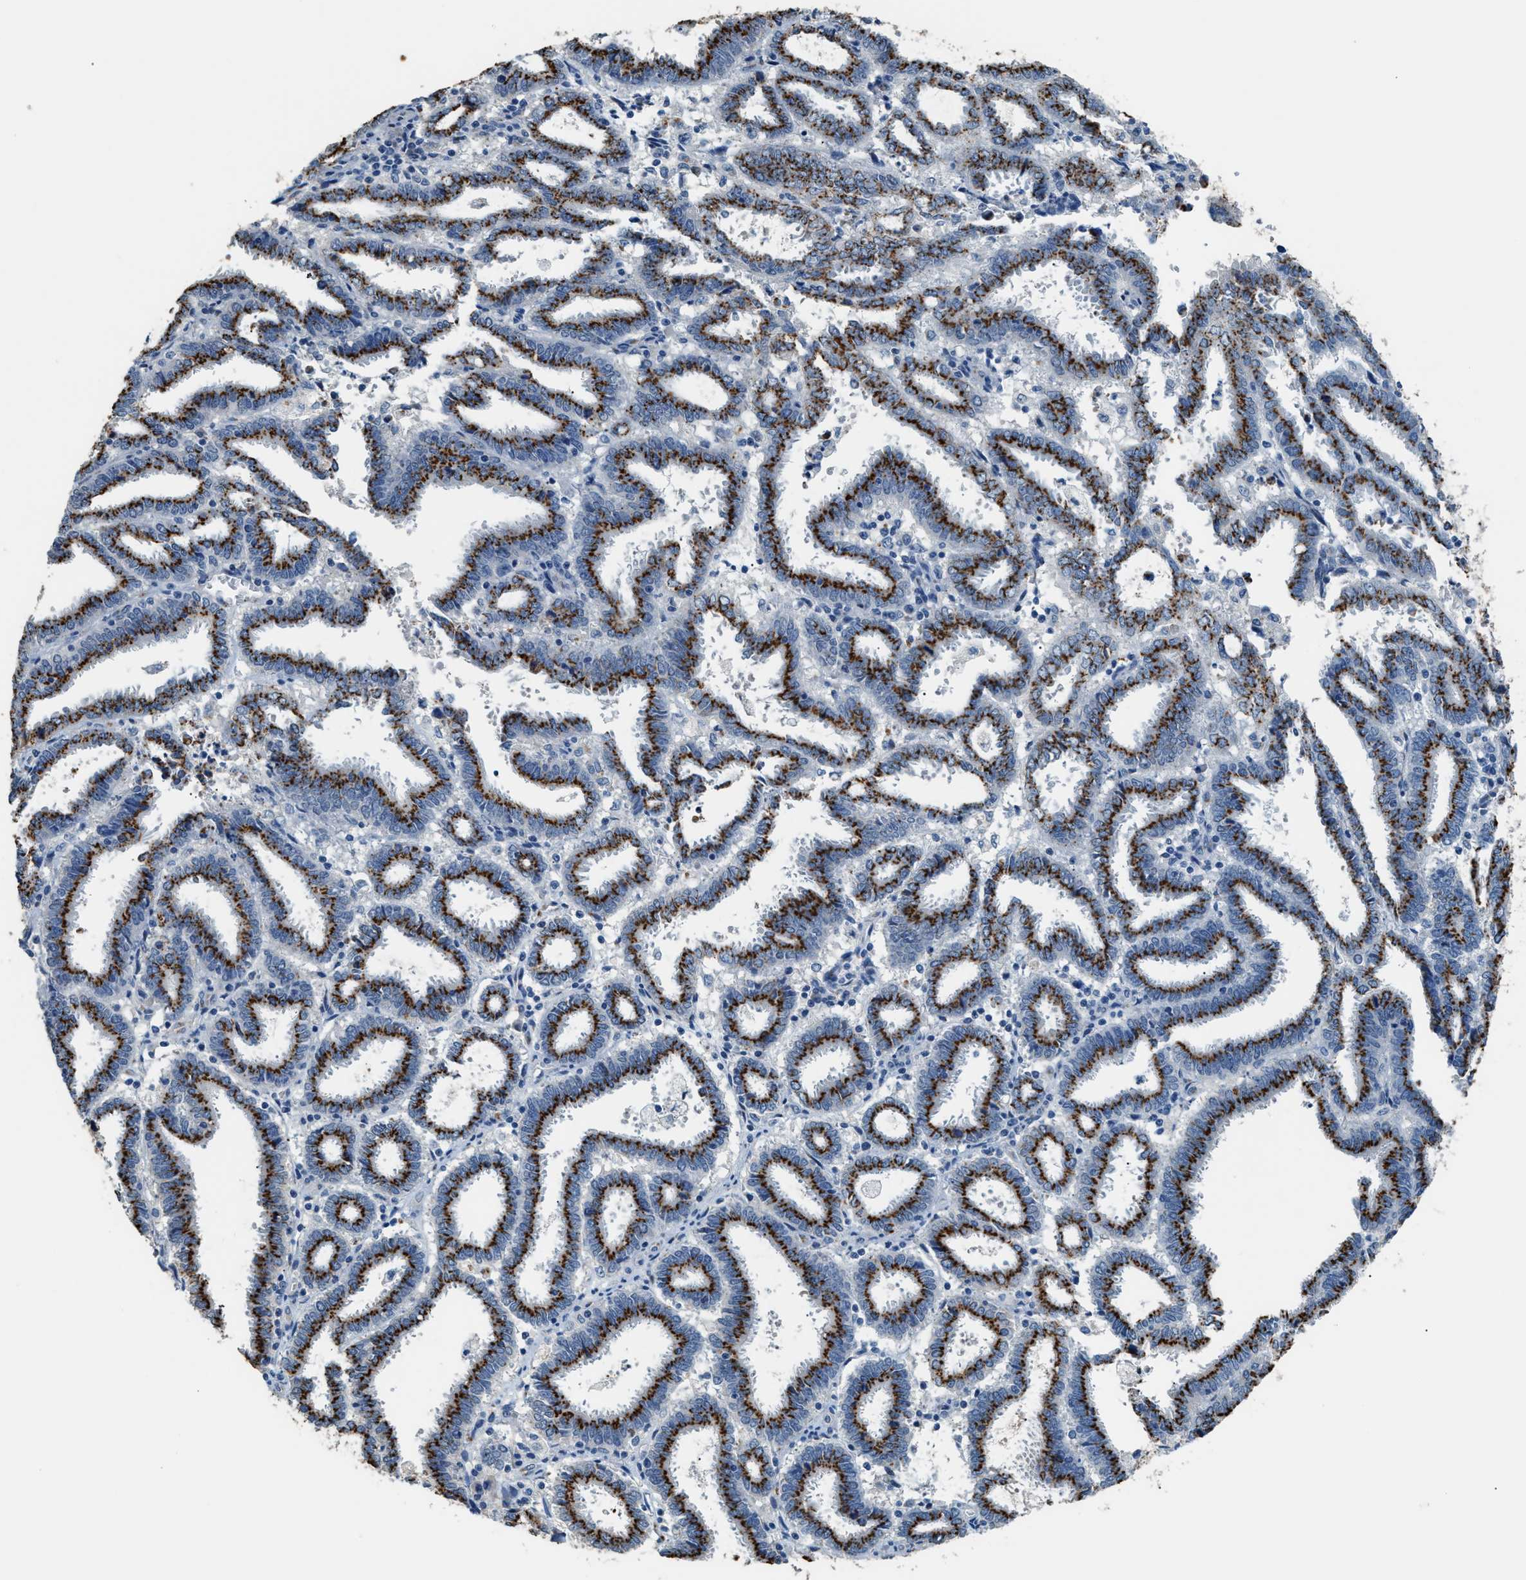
{"staining": {"intensity": "strong", "quantity": ">75%", "location": "cytoplasmic/membranous"}, "tissue": "endometrial cancer", "cell_type": "Tumor cells", "image_type": "cancer", "snomed": [{"axis": "morphology", "description": "Adenocarcinoma, NOS"}, {"axis": "topography", "description": "Uterus"}], "caption": "A micrograph of human adenocarcinoma (endometrial) stained for a protein demonstrates strong cytoplasmic/membranous brown staining in tumor cells. The staining is performed using DAB brown chromogen to label protein expression. The nuclei are counter-stained blue using hematoxylin.", "gene": "GOLM1", "patient": {"sex": "female", "age": 83}}